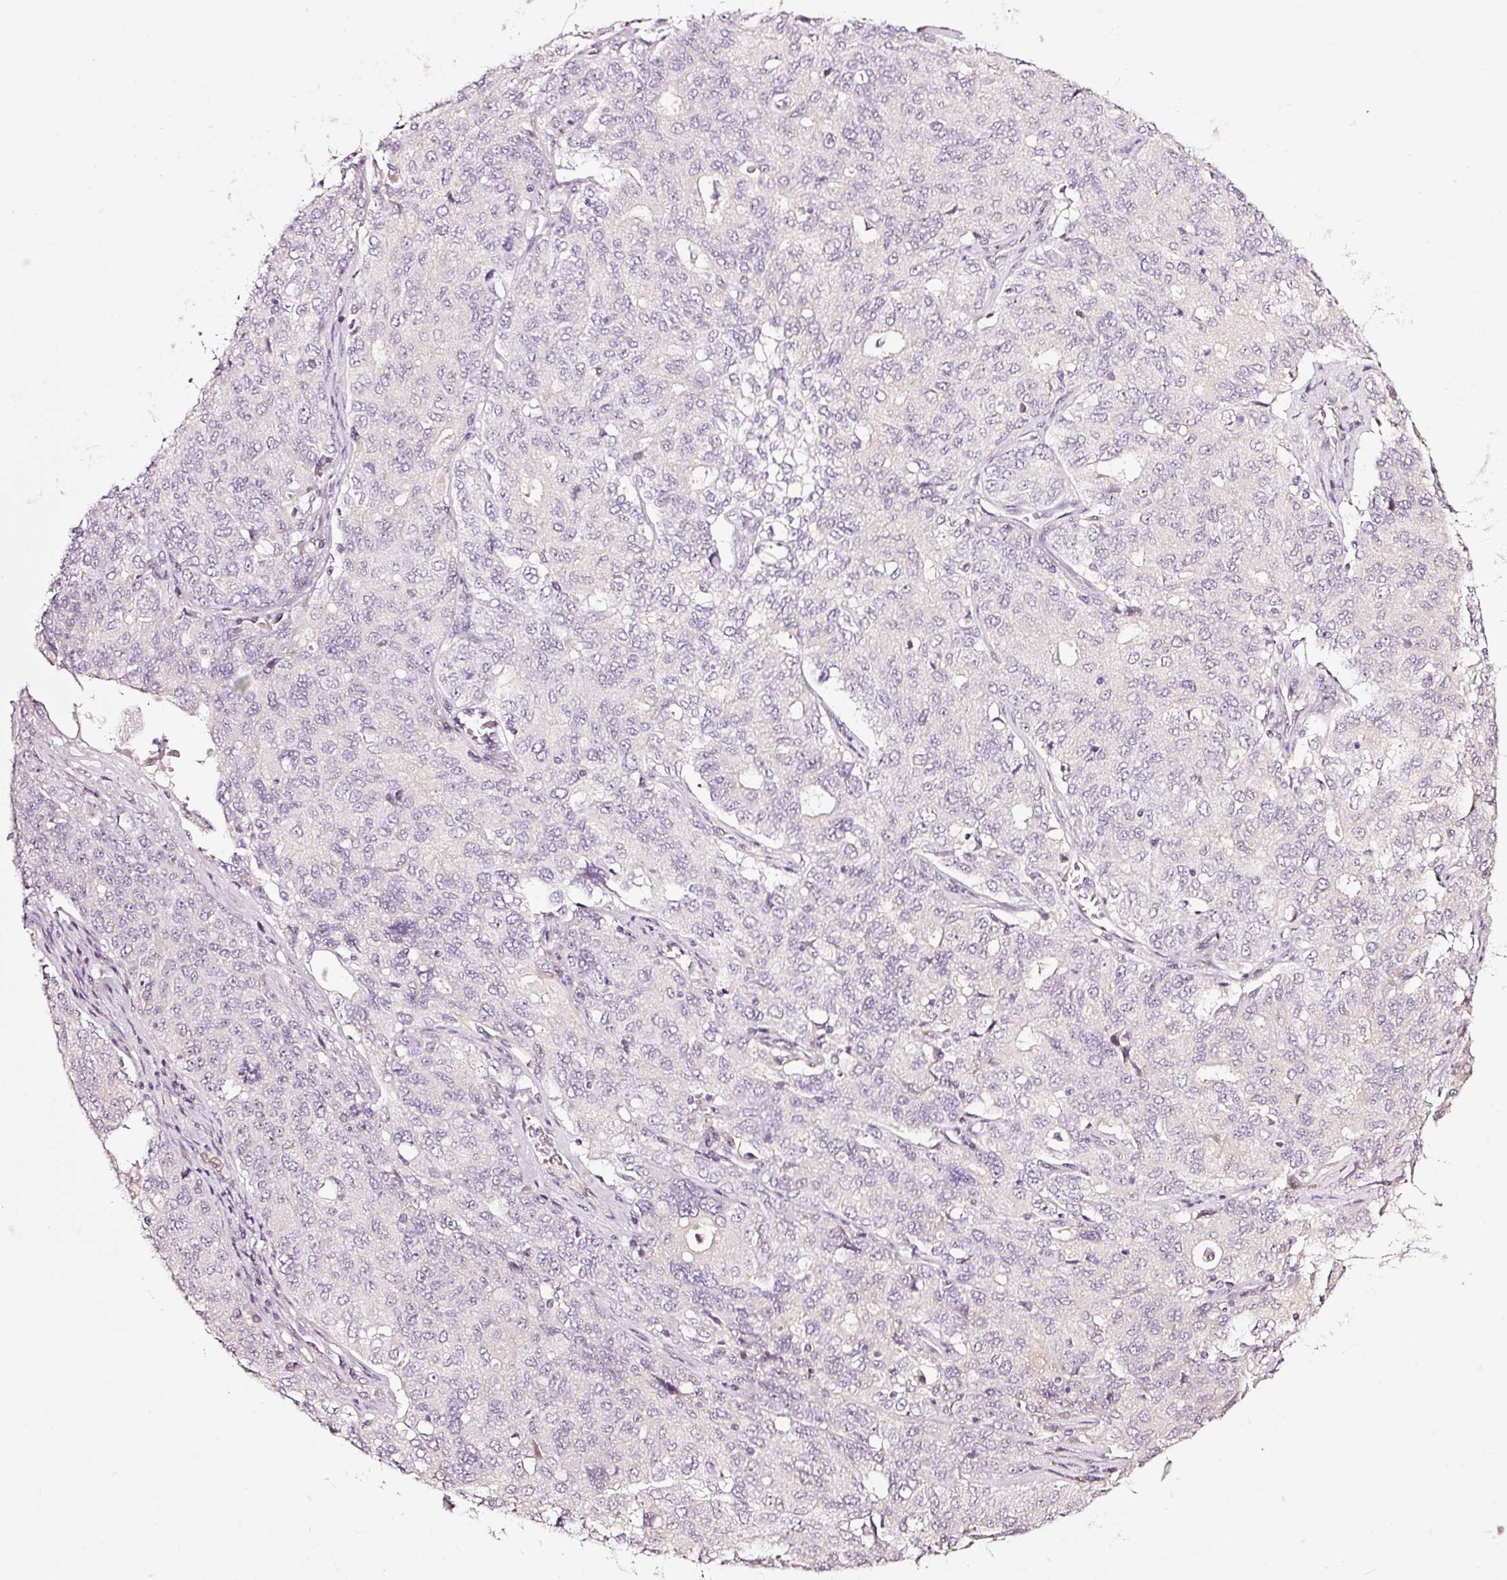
{"staining": {"intensity": "negative", "quantity": "none", "location": "none"}, "tissue": "ovarian cancer", "cell_type": "Tumor cells", "image_type": "cancer", "snomed": [{"axis": "morphology", "description": "Carcinoma, endometroid"}, {"axis": "topography", "description": "Ovary"}], "caption": "This is an immunohistochemistry (IHC) histopathology image of human ovarian endometroid carcinoma. There is no staining in tumor cells.", "gene": "UTP14A", "patient": {"sex": "female", "age": 62}}